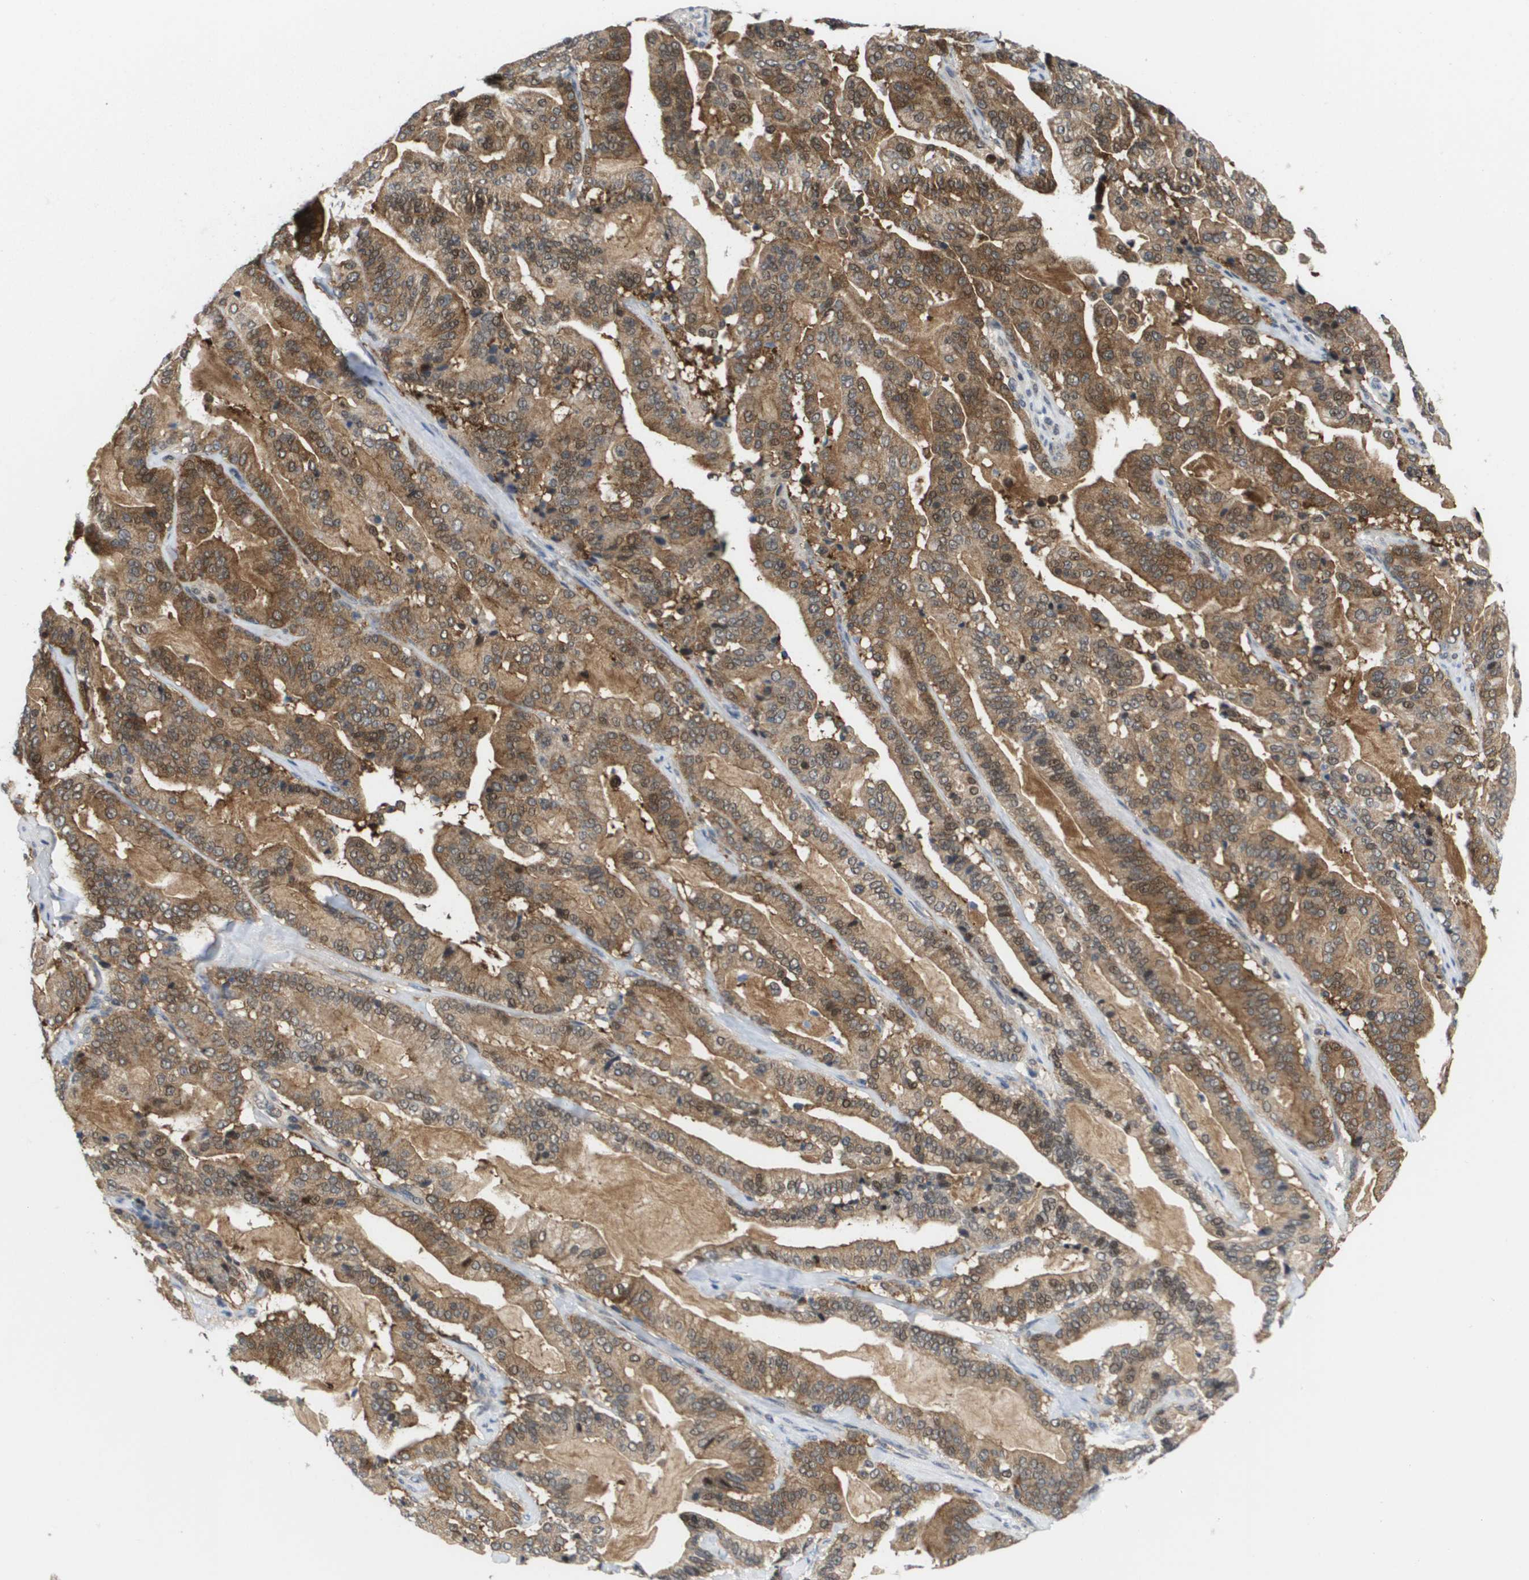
{"staining": {"intensity": "moderate", "quantity": ">75%", "location": "cytoplasmic/membranous"}, "tissue": "pancreatic cancer", "cell_type": "Tumor cells", "image_type": "cancer", "snomed": [{"axis": "morphology", "description": "Adenocarcinoma, NOS"}, {"axis": "topography", "description": "Pancreas"}], "caption": "Immunohistochemistry (IHC) image of neoplastic tissue: human pancreatic adenocarcinoma stained using IHC exhibits medium levels of moderate protein expression localized specifically in the cytoplasmic/membranous of tumor cells, appearing as a cytoplasmic/membranous brown color.", "gene": "FKBP4", "patient": {"sex": "male", "age": 63}}